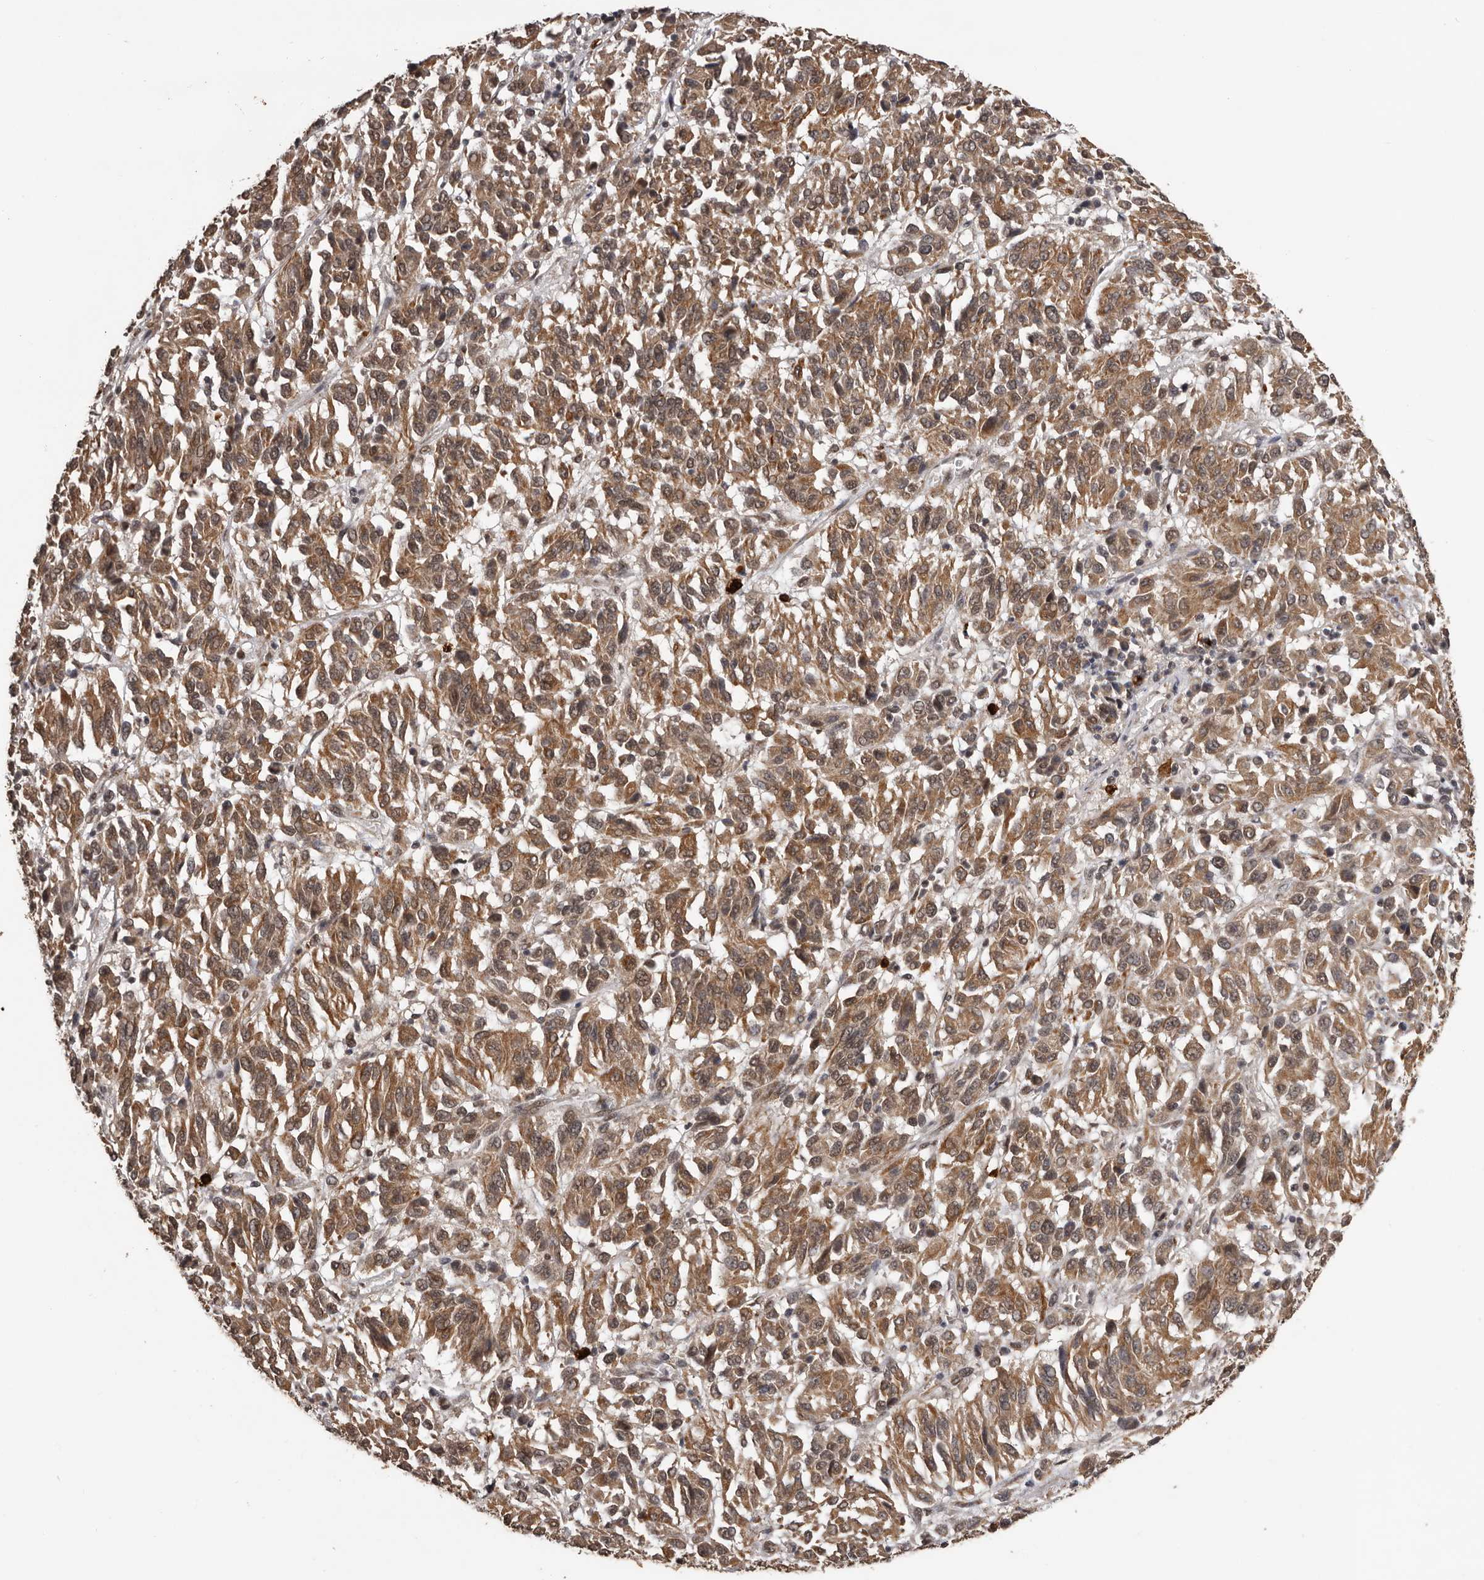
{"staining": {"intensity": "moderate", "quantity": ">75%", "location": "cytoplasmic/membranous,nuclear"}, "tissue": "melanoma", "cell_type": "Tumor cells", "image_type": "cancer", "snomed": [{"axis": "morphology", "description": "Malignant melanoma, Metastatic site"}, {"axis": "topography", "description": "Lung"}], "caption": "Melanoma was stained to show a protein in brown. There is medium levels of moderate cytoplasmic/membranous and nuclear positivity in approximately >75% of tumor cells.", "gene": "VPS37A", "patient": {"sex": "male", "age": 64}}